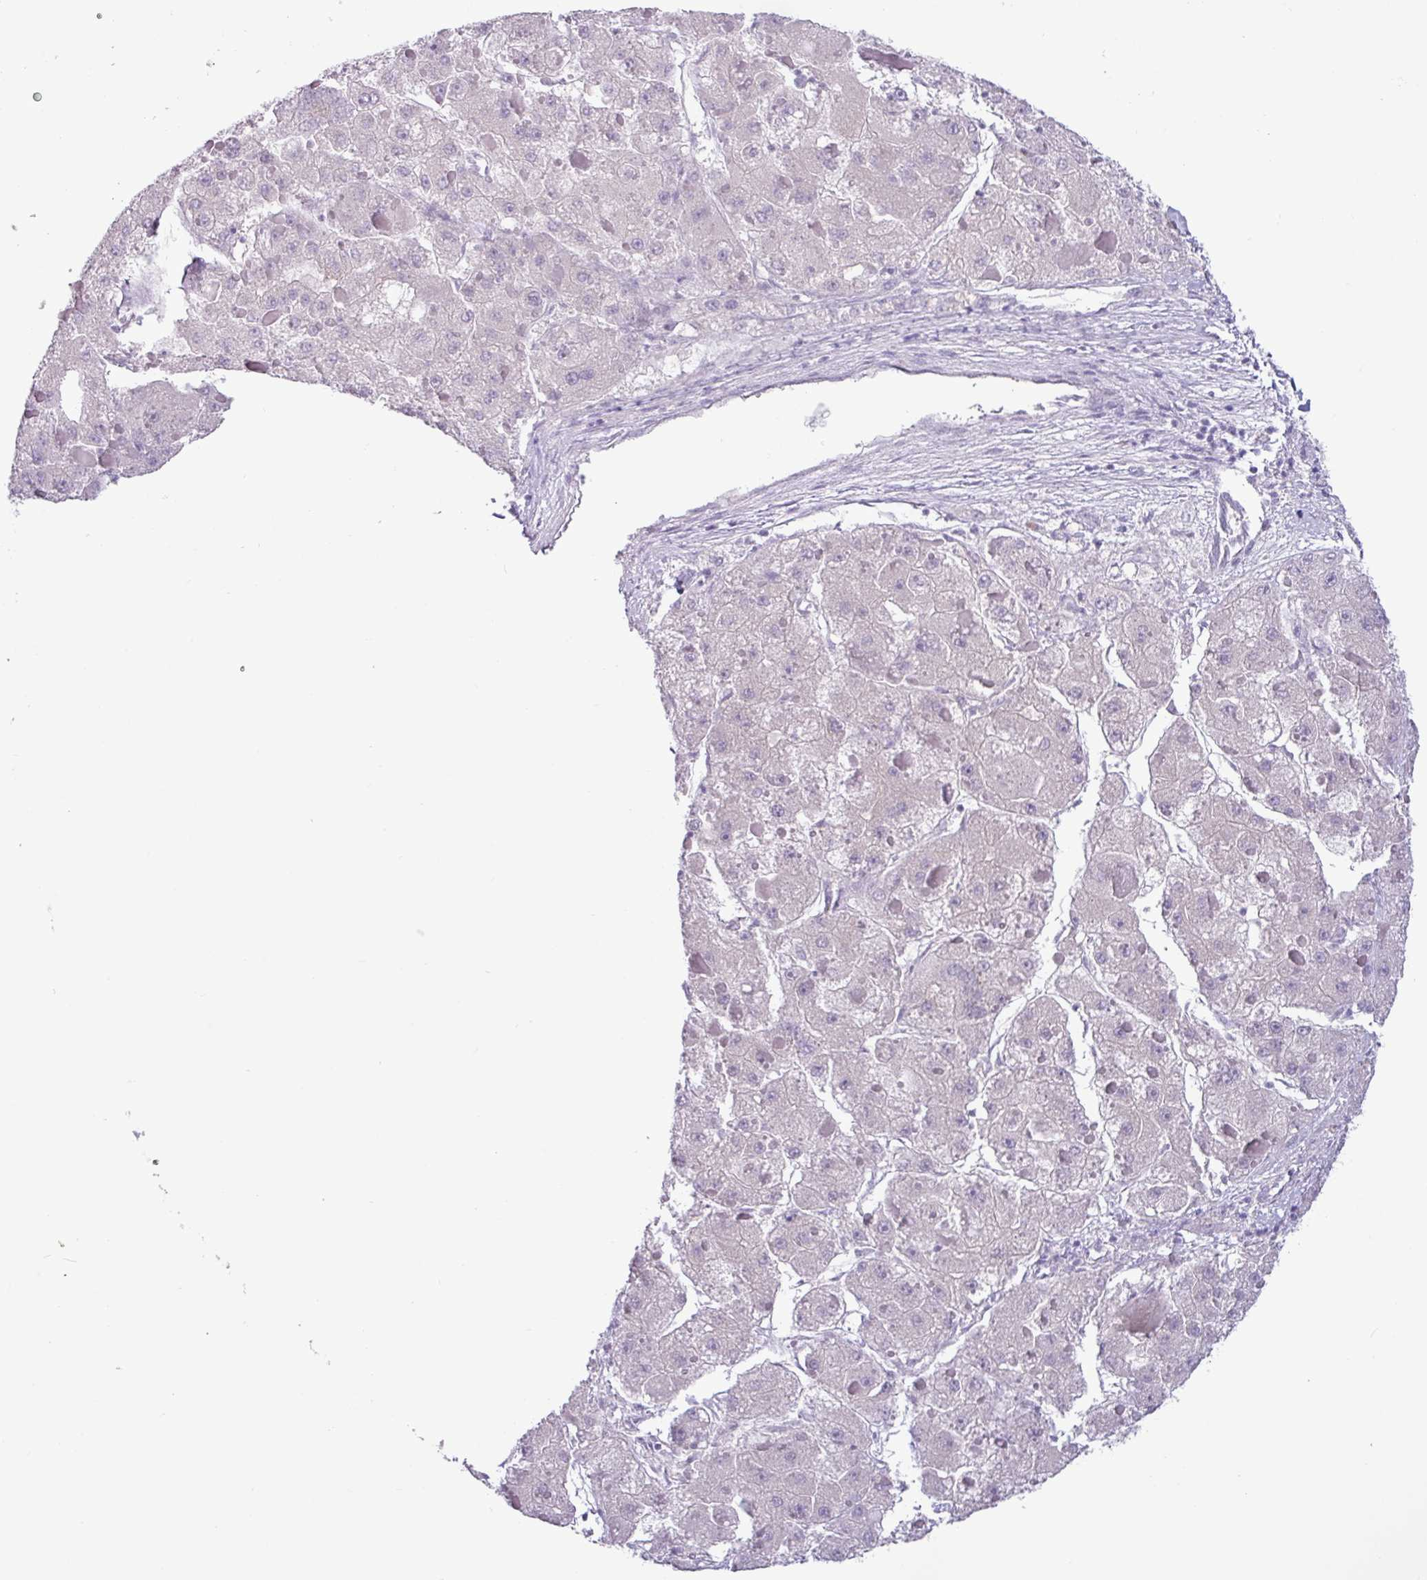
{"staining": {"intensity": "negative", "quantity": "none", "location": "none"}, "tissue": "liver cancer", "cell_type": "Tumor cells", "image_type": "cancer", "snomed": [{"axis": "morphology", "description": "Carcinoma, Hepatocellular, NOS"}, {"axis": "topography", "description": "Liver"}], "caption": "IHC micrograph of neoplastic tissue: human liver cancer (hepatocellular carcinoma) stained with DAB (3,3'-diaminobenzidine) displays no significant protein expression in tumor cells.", "gene": "STIMATE", "patient": {"sex": "female", "age": 73}}